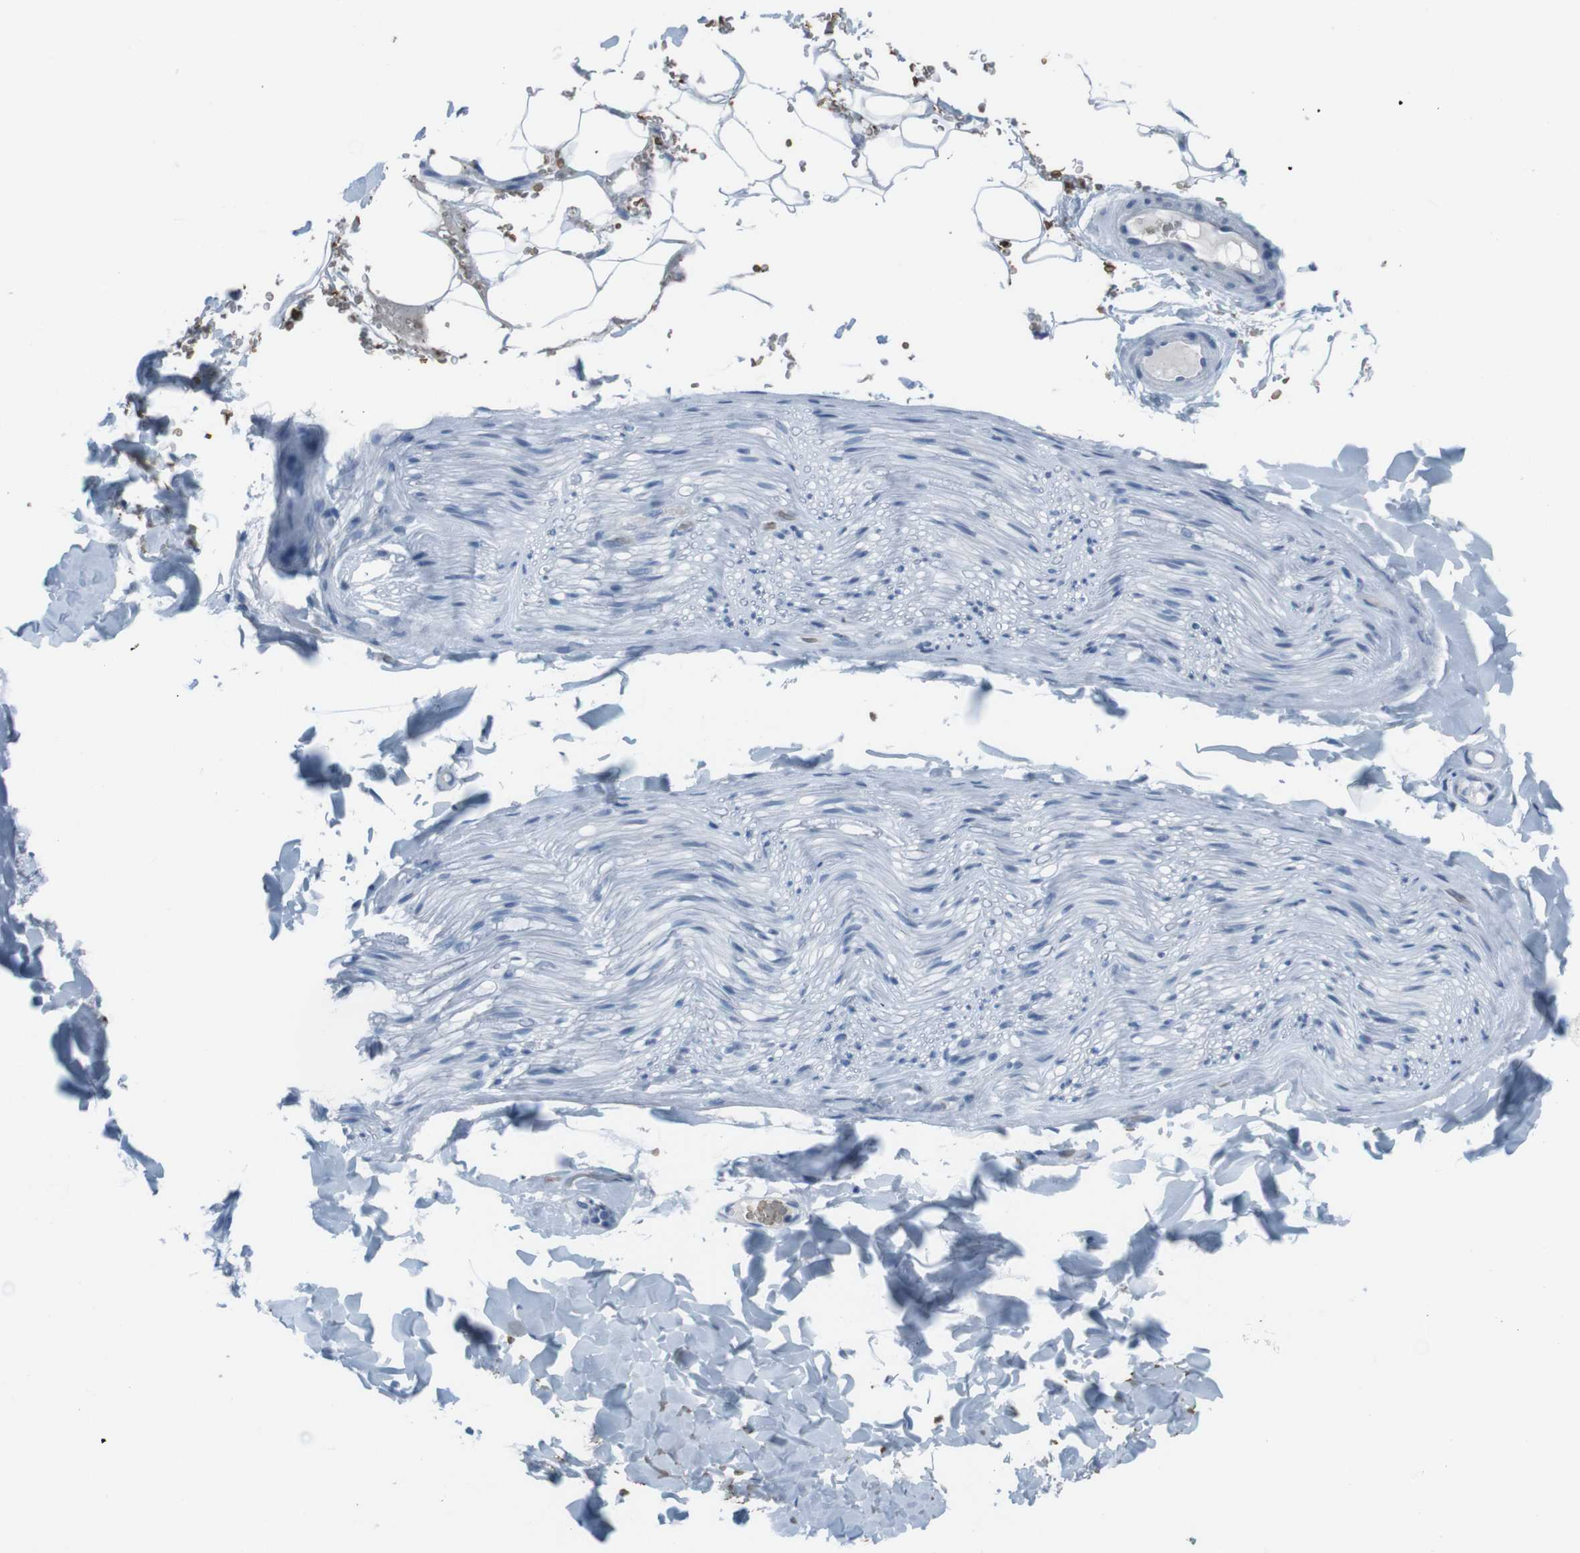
{"staining": {"intensity": "negative", "quantity": "none", "location": "none"}, "tissue": "adipose tissue", "cell_type": "Adipocytes", "image_type": "normal", "snomed": [{"axis": "morphology", "description": "Normal tissue, NOS"}, {"axis": "topography", "description": "Peripheral nerve tissue"}], "caption": "Immunohistochemistry (IHC) photomicrograph of normal adipose tissue: adipose tissue stained with DAB (3,3'-diaminobenzidine) reveals no significant protein positivity in adipocytes. (DAB (3,3'-diaminobenzidine) immunohistochemistry, high magnification).", "gene": "ST6GAL1", "patient": {"sex": "male", "age": 70}}